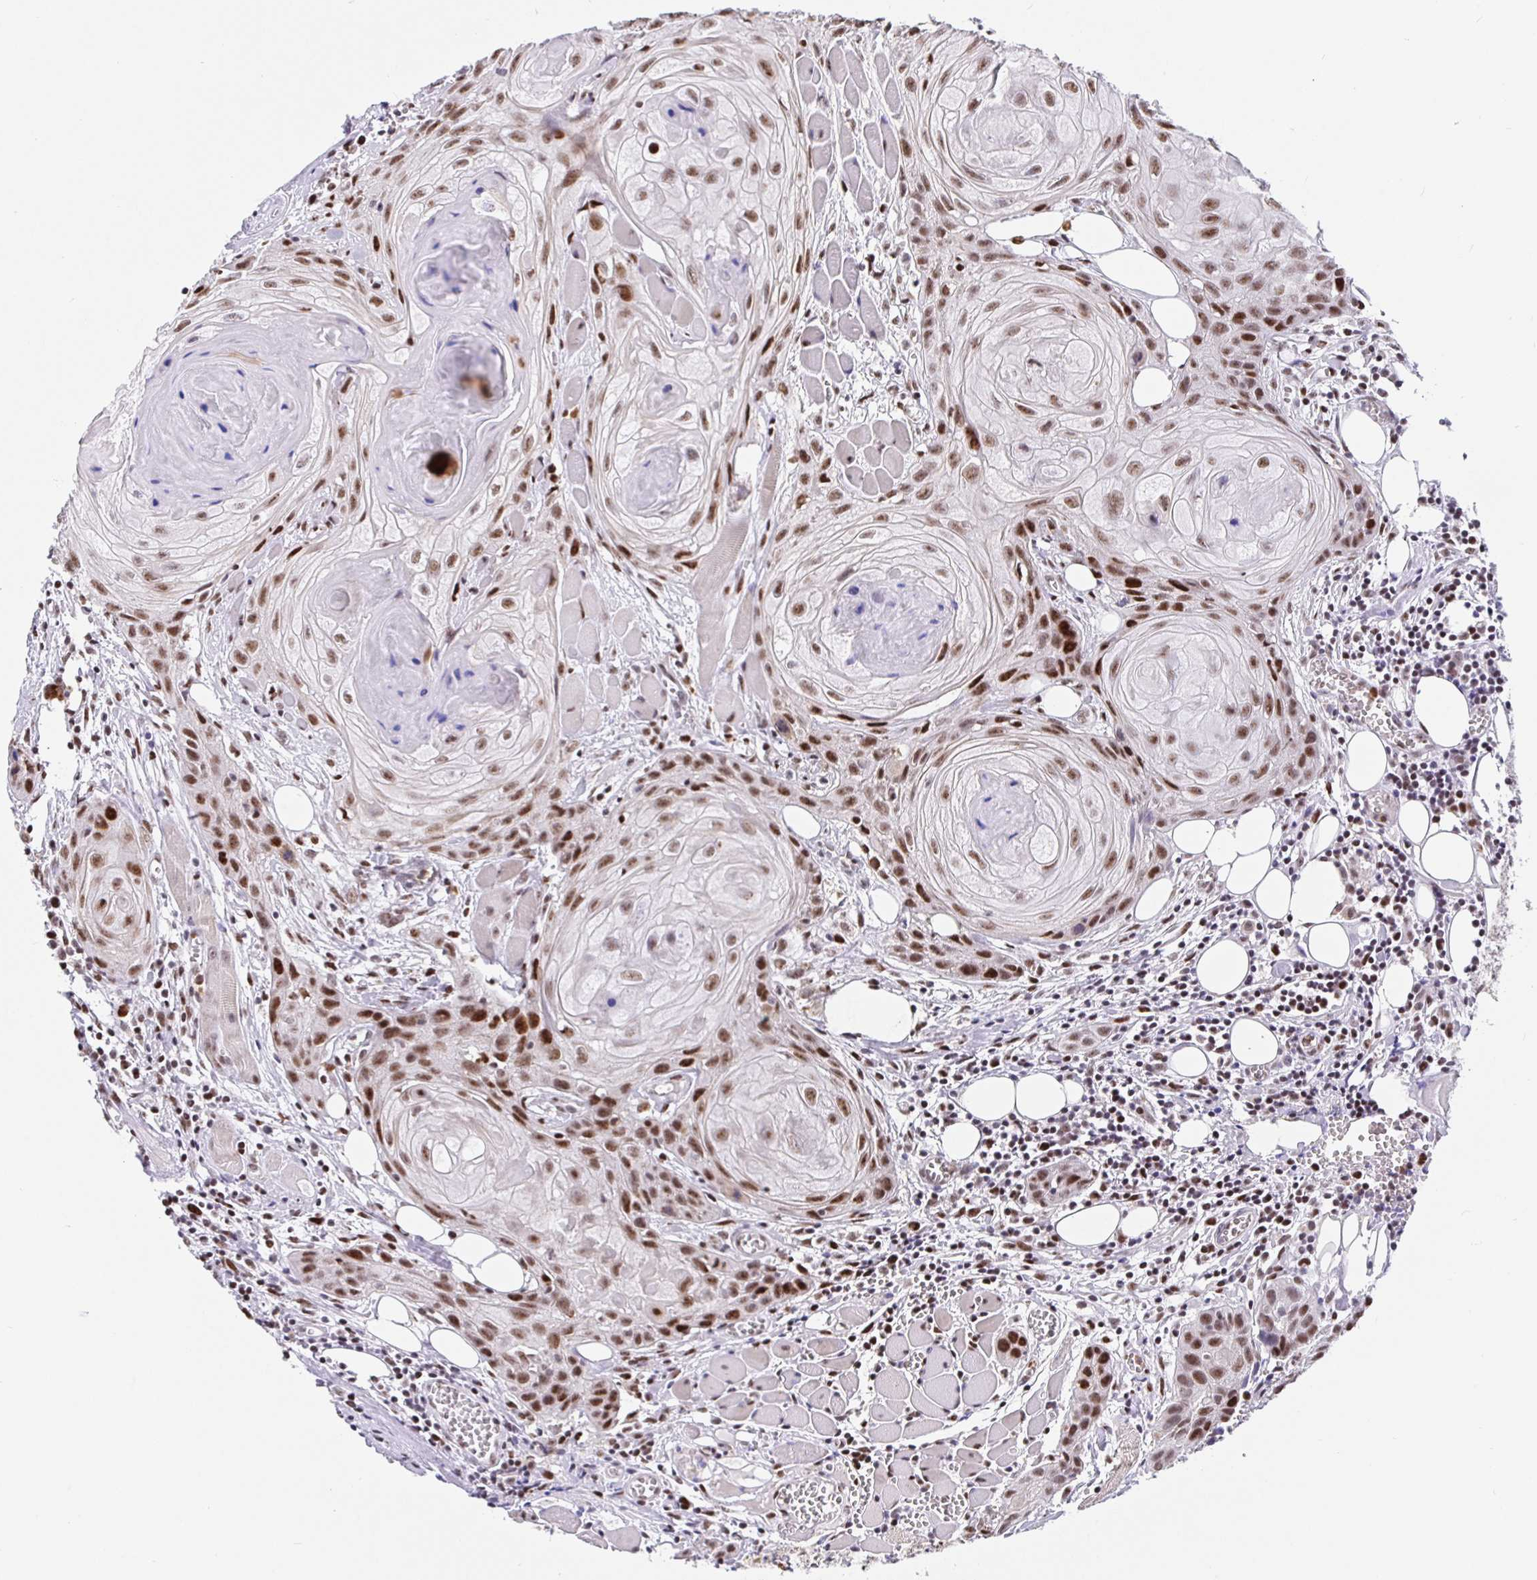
{"staining": {"intensity": "moderate", "quantity": ">75%", "location": "nuclear"}, "tissue": "head and neck cancer", "cell_type": "Tumor cells", "image_type": "cancer", "snomed": [{"axis": "morphology", "description": "Squamous cell carcinoma, NOS"}, {"axis": "topography", "description": "Oral tissue"}, {"axis": "topography", "description": "Head-Neck"}], "caption": "IHC photomicrograph of neoplastic tissue: human head and neck squamous cell carcinoma stained using immunohistochemistry (IHC) demonstrates medium levels of moderate protein expression localized specifically in the nuclear of tumor cells, appearing as a nuclear brown color.", "gene": "SETD5", "patient": {"sex": "male", "age": 58}}